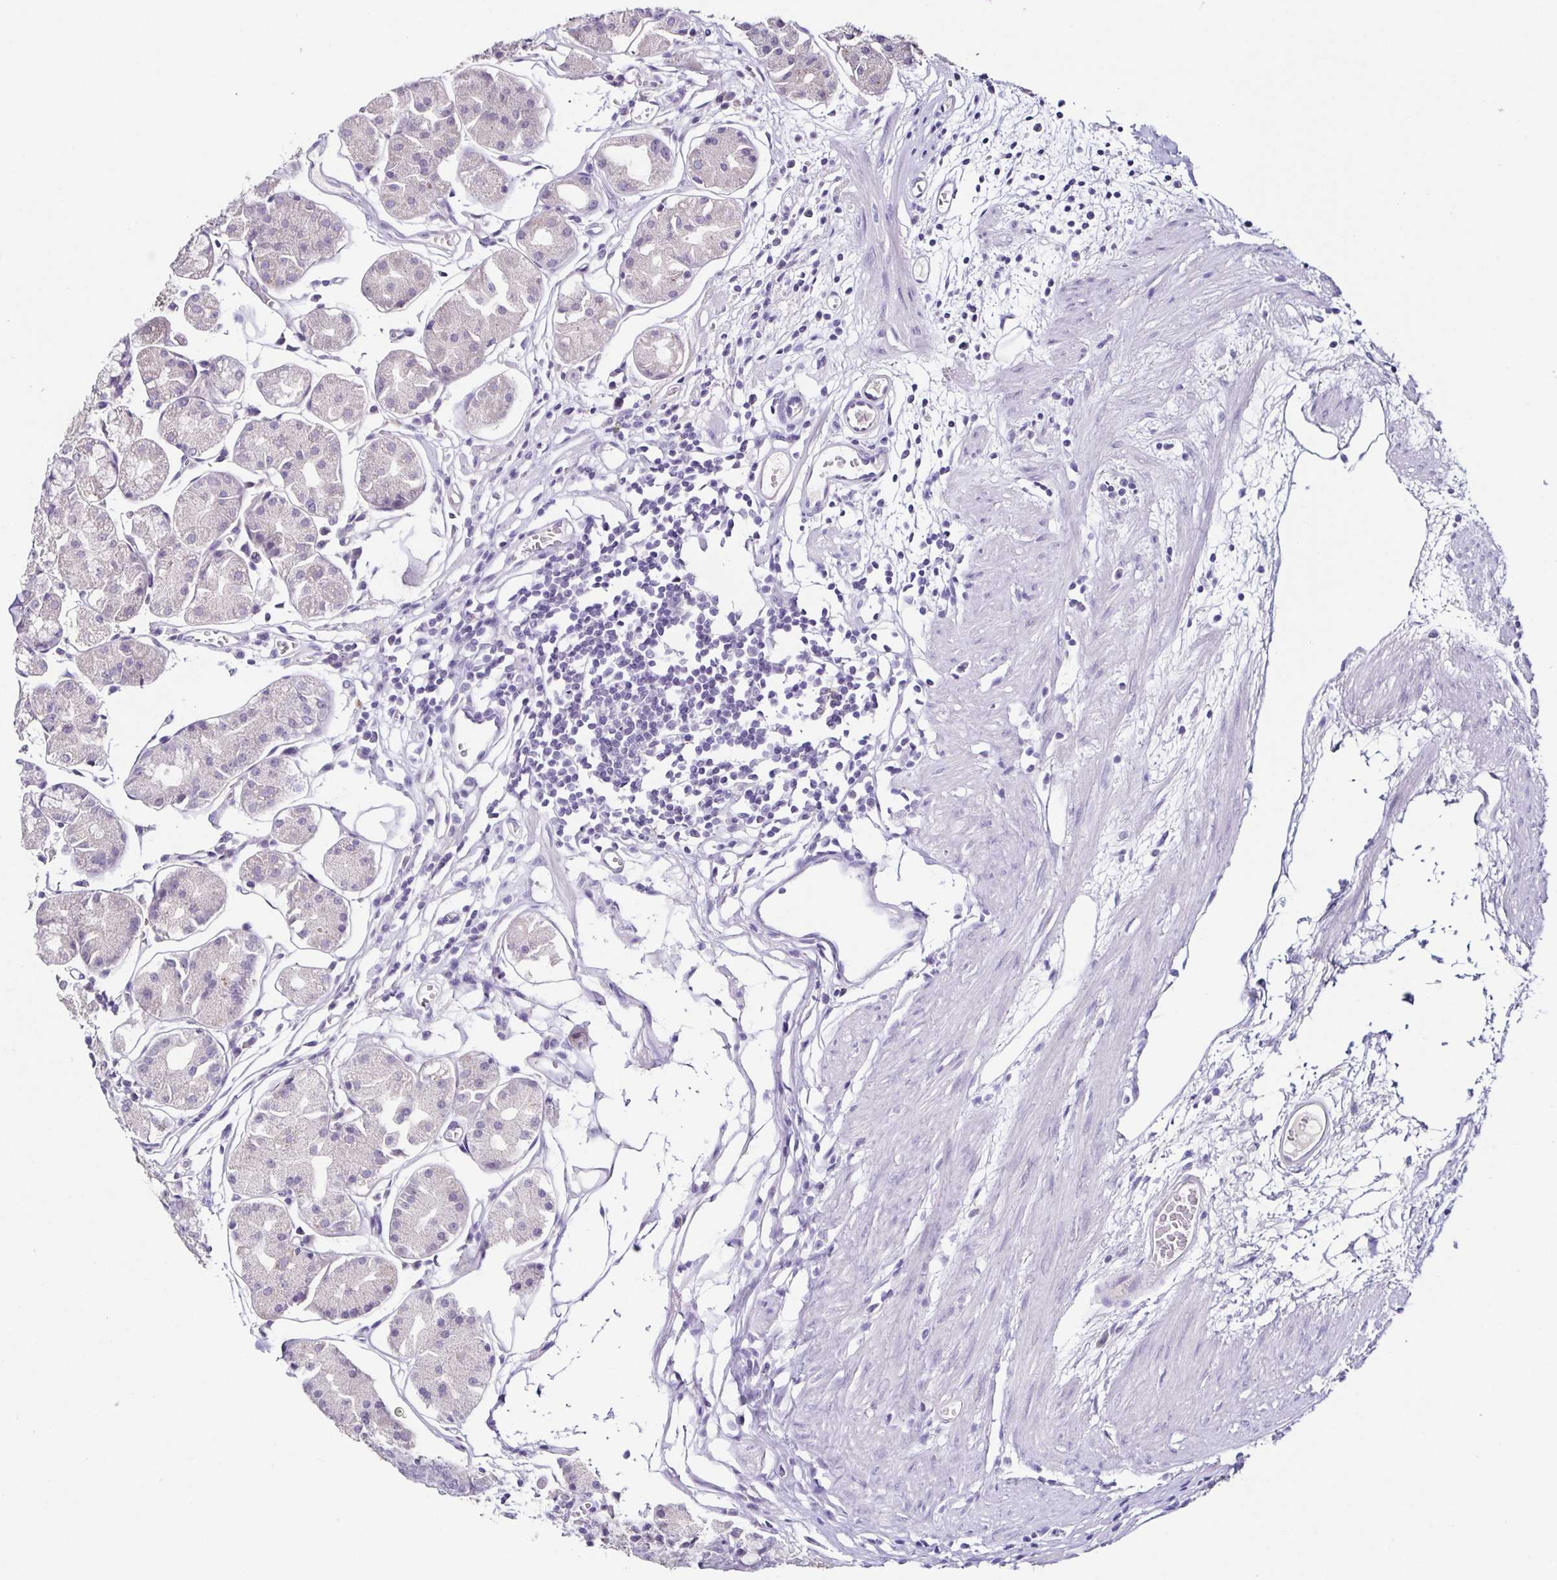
{"staining": {"intensity": "negative", "quantity": "none", "location": "none"}, "tissue": "stomach", "cell_type": "Glandular cells", "image_type": "normal", "snomed": [{"axis": "morphology", "description": "Normal tissue, NOS"}, {"axis": "topography", "description": "Stomach"}], "caption": "Immunohistochemistry (IHC) image of benign stomach stained for a protein (brown), which exhibits no staining in glandular cells.", "gene": "TP73", "patient": {"sex": "male", "age": 55}}